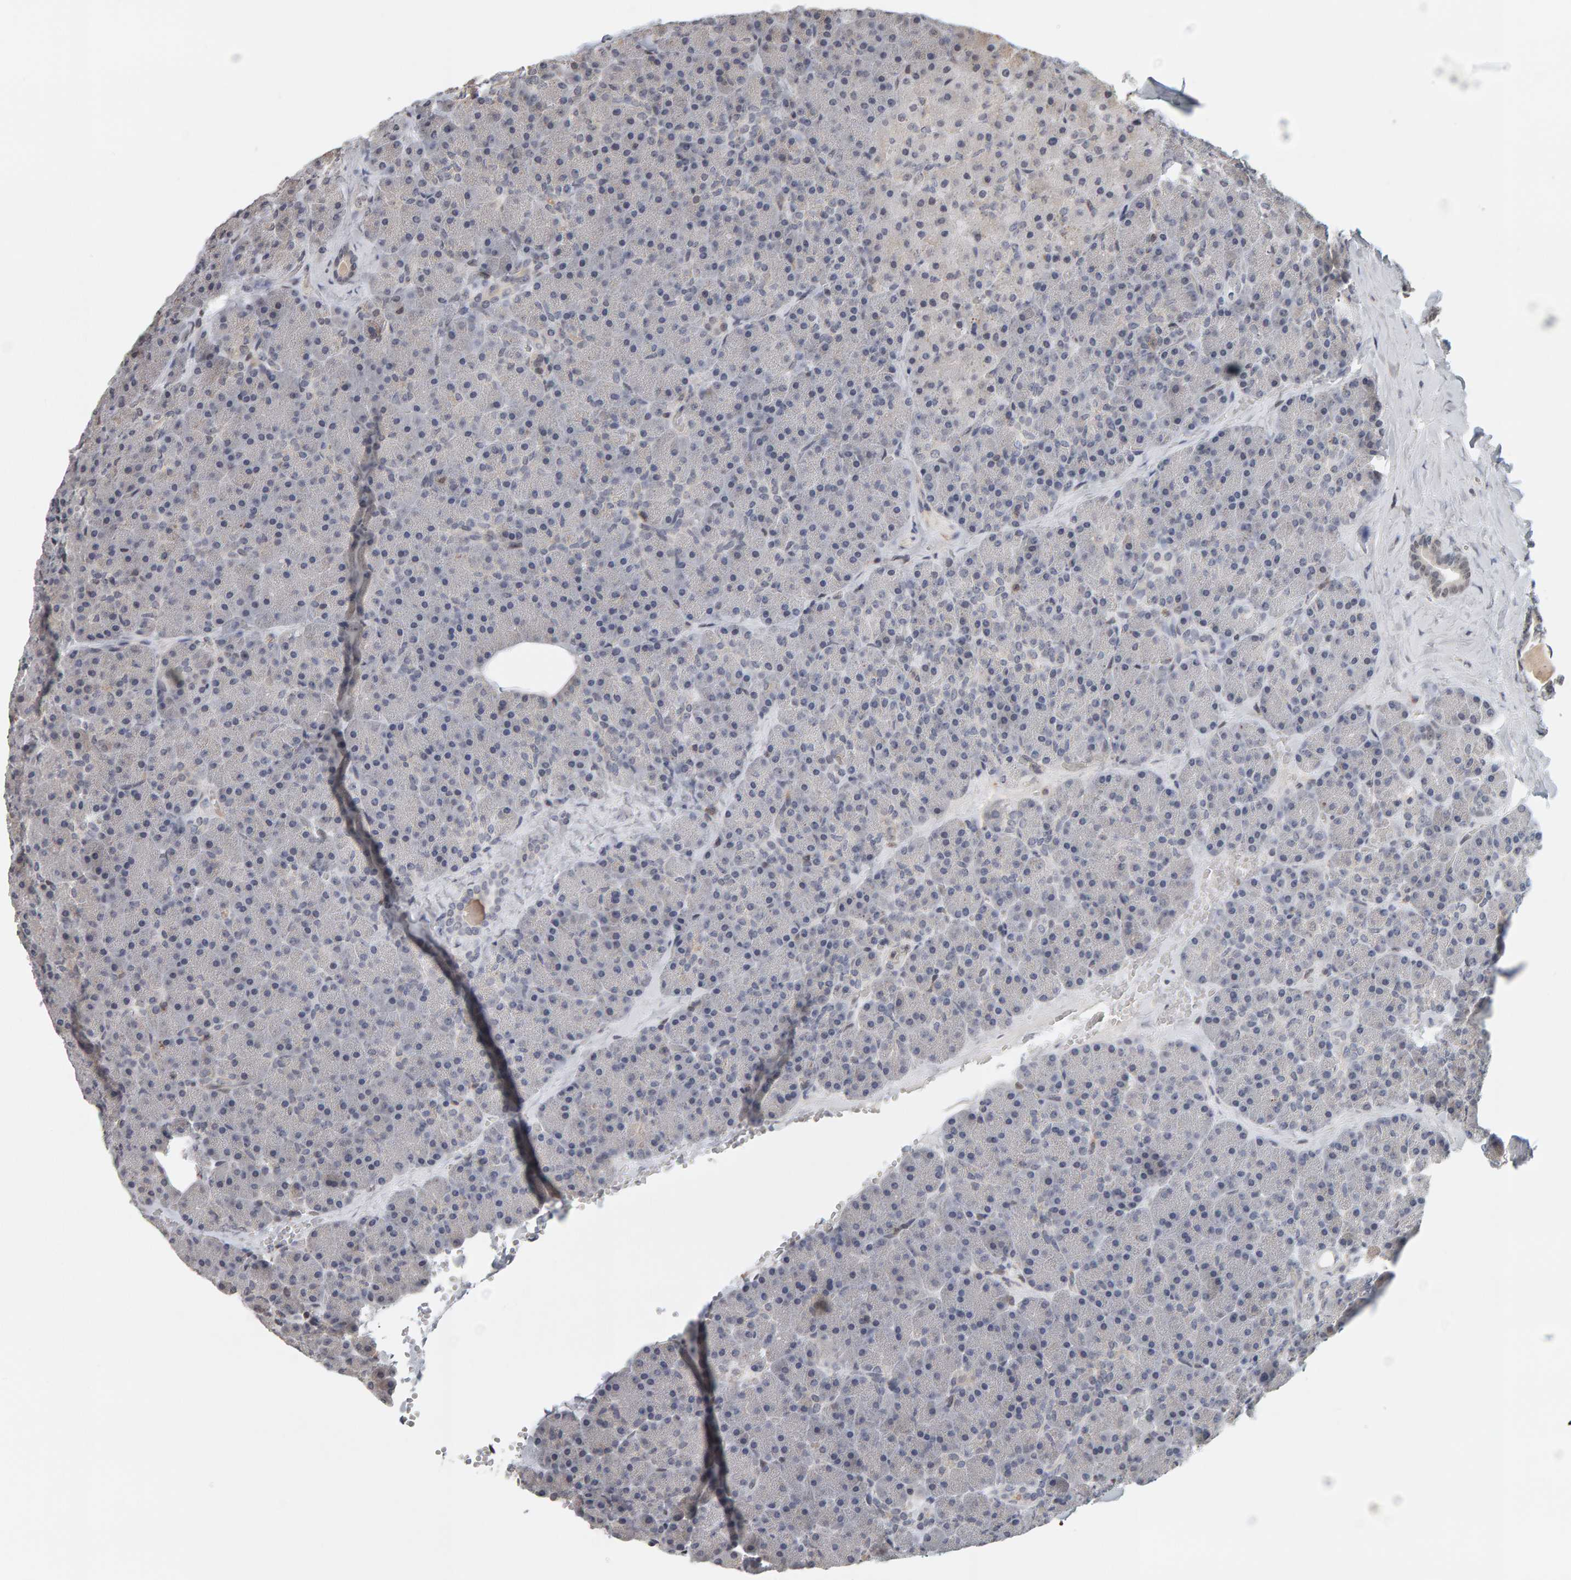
{"staining": {"intensity": "negative", "quantity": "none", "location": "none"}, "tissue": "pancreas", "cell_type": "Exocrine glandular cells", "image_type": "normal", "snomed": [{"axis": "morphology", "description": "Normal tissue, NOS"}, {"axis": "morphology", "description": "Carcinoid, malignant, NOS"}, {"axis": "topography", "description": "Pancreas"}], "caption": "This is a histopathology image of immunohistochemistry staining of normal pancreas, which shows no staining in exocrine glandular cells.", "gene": "TEFM", "patient": {"sex": "female", "age": 35}}